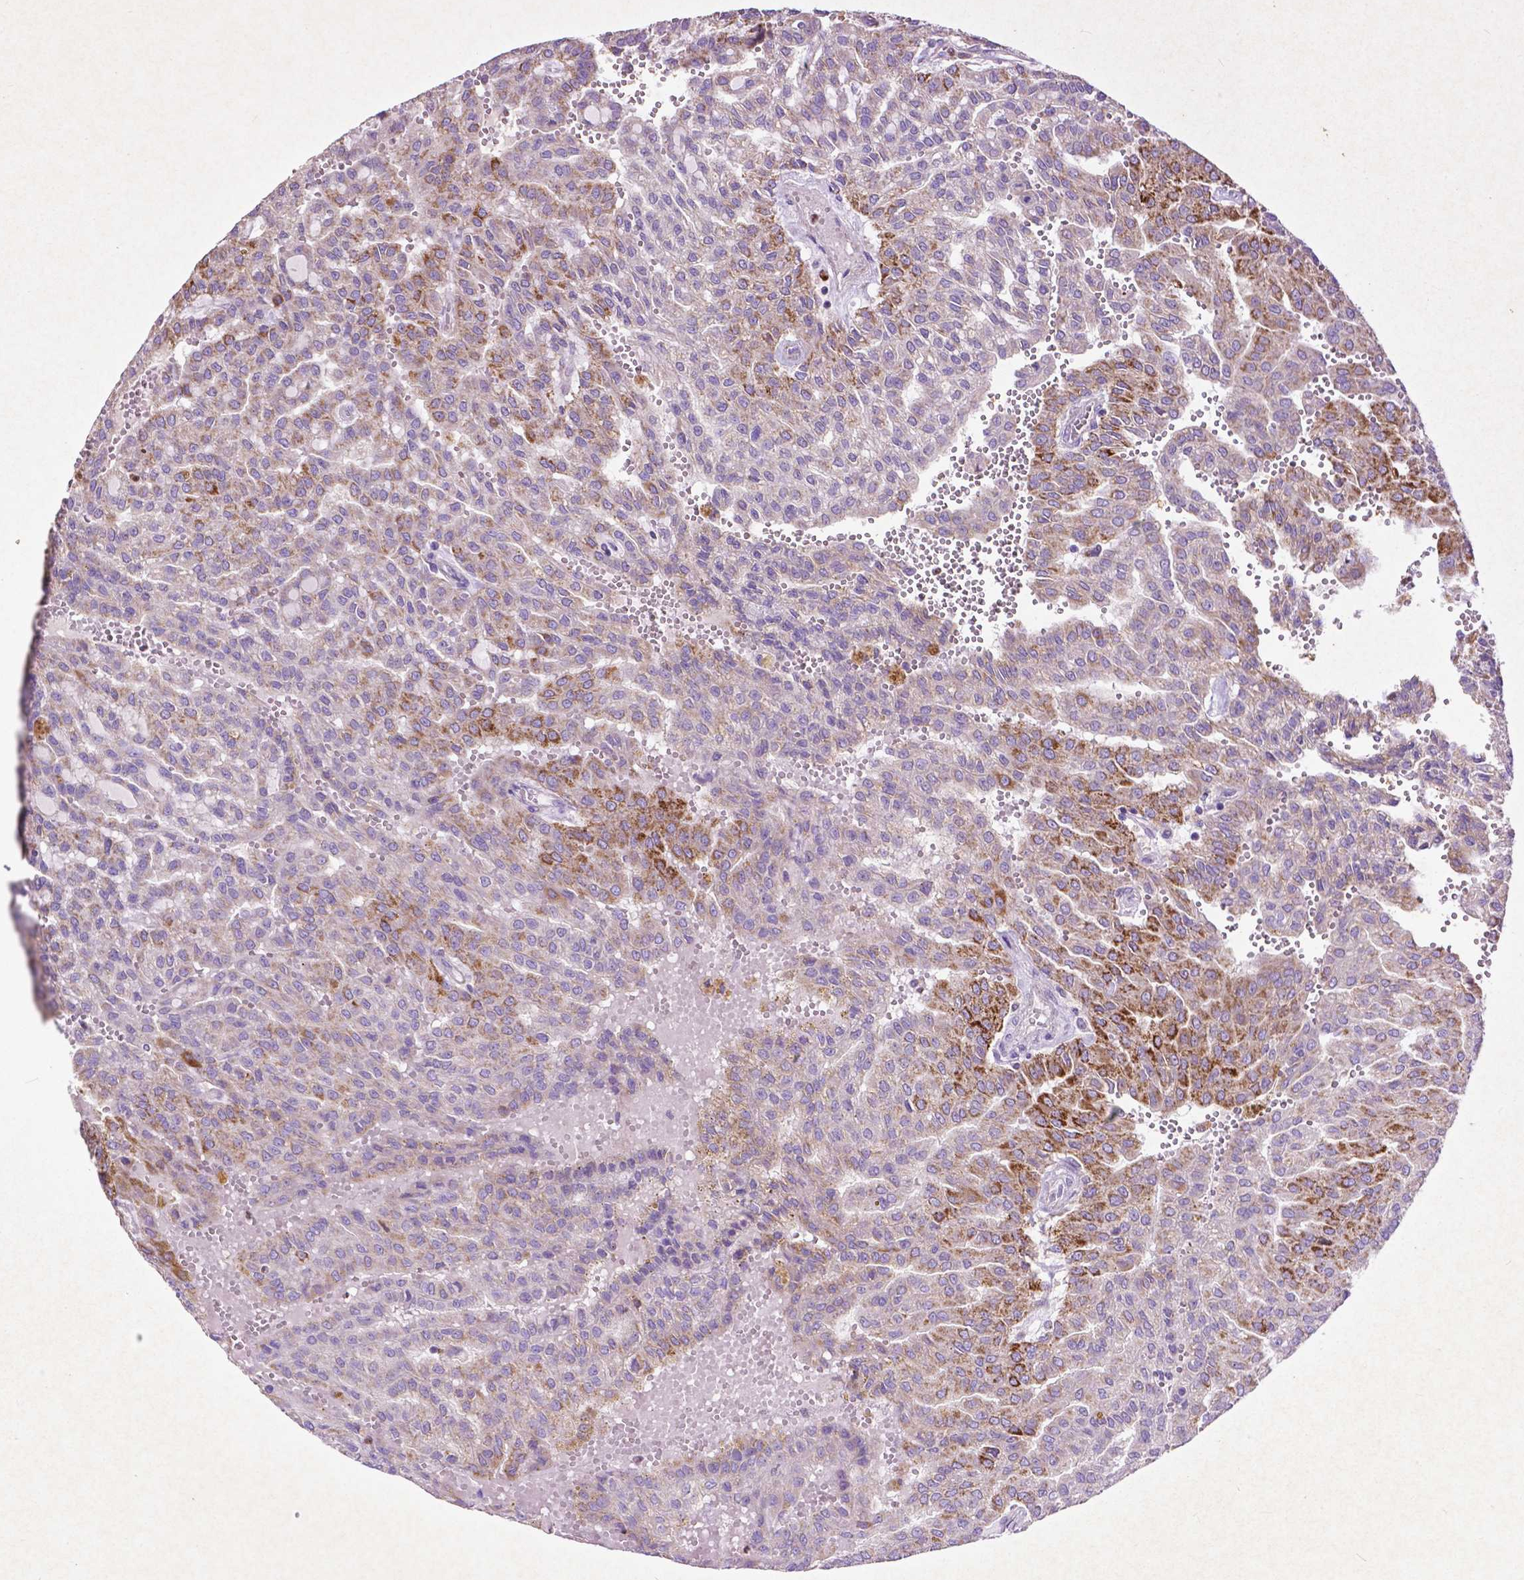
{"staining": {"intensity": "strong", "quantity": "<25%", "location": "cytoplasmic/membranous"}, "tissue": "renal cancer", "cell_type": "Tumor cells", "image_type": "cancer", "snomed": [{"axis": "morphology", "description": "Adenocarcinoma, NOS"}, {"axis": "topography", "description": "Kidney"}], "caption": "Strong cytoplasmic/membranous staining is present in about <25% of tumor cells in renal adenocarcinoma.", "gene": "THEGL", "patient": {"sex": "male", "age": 63}}